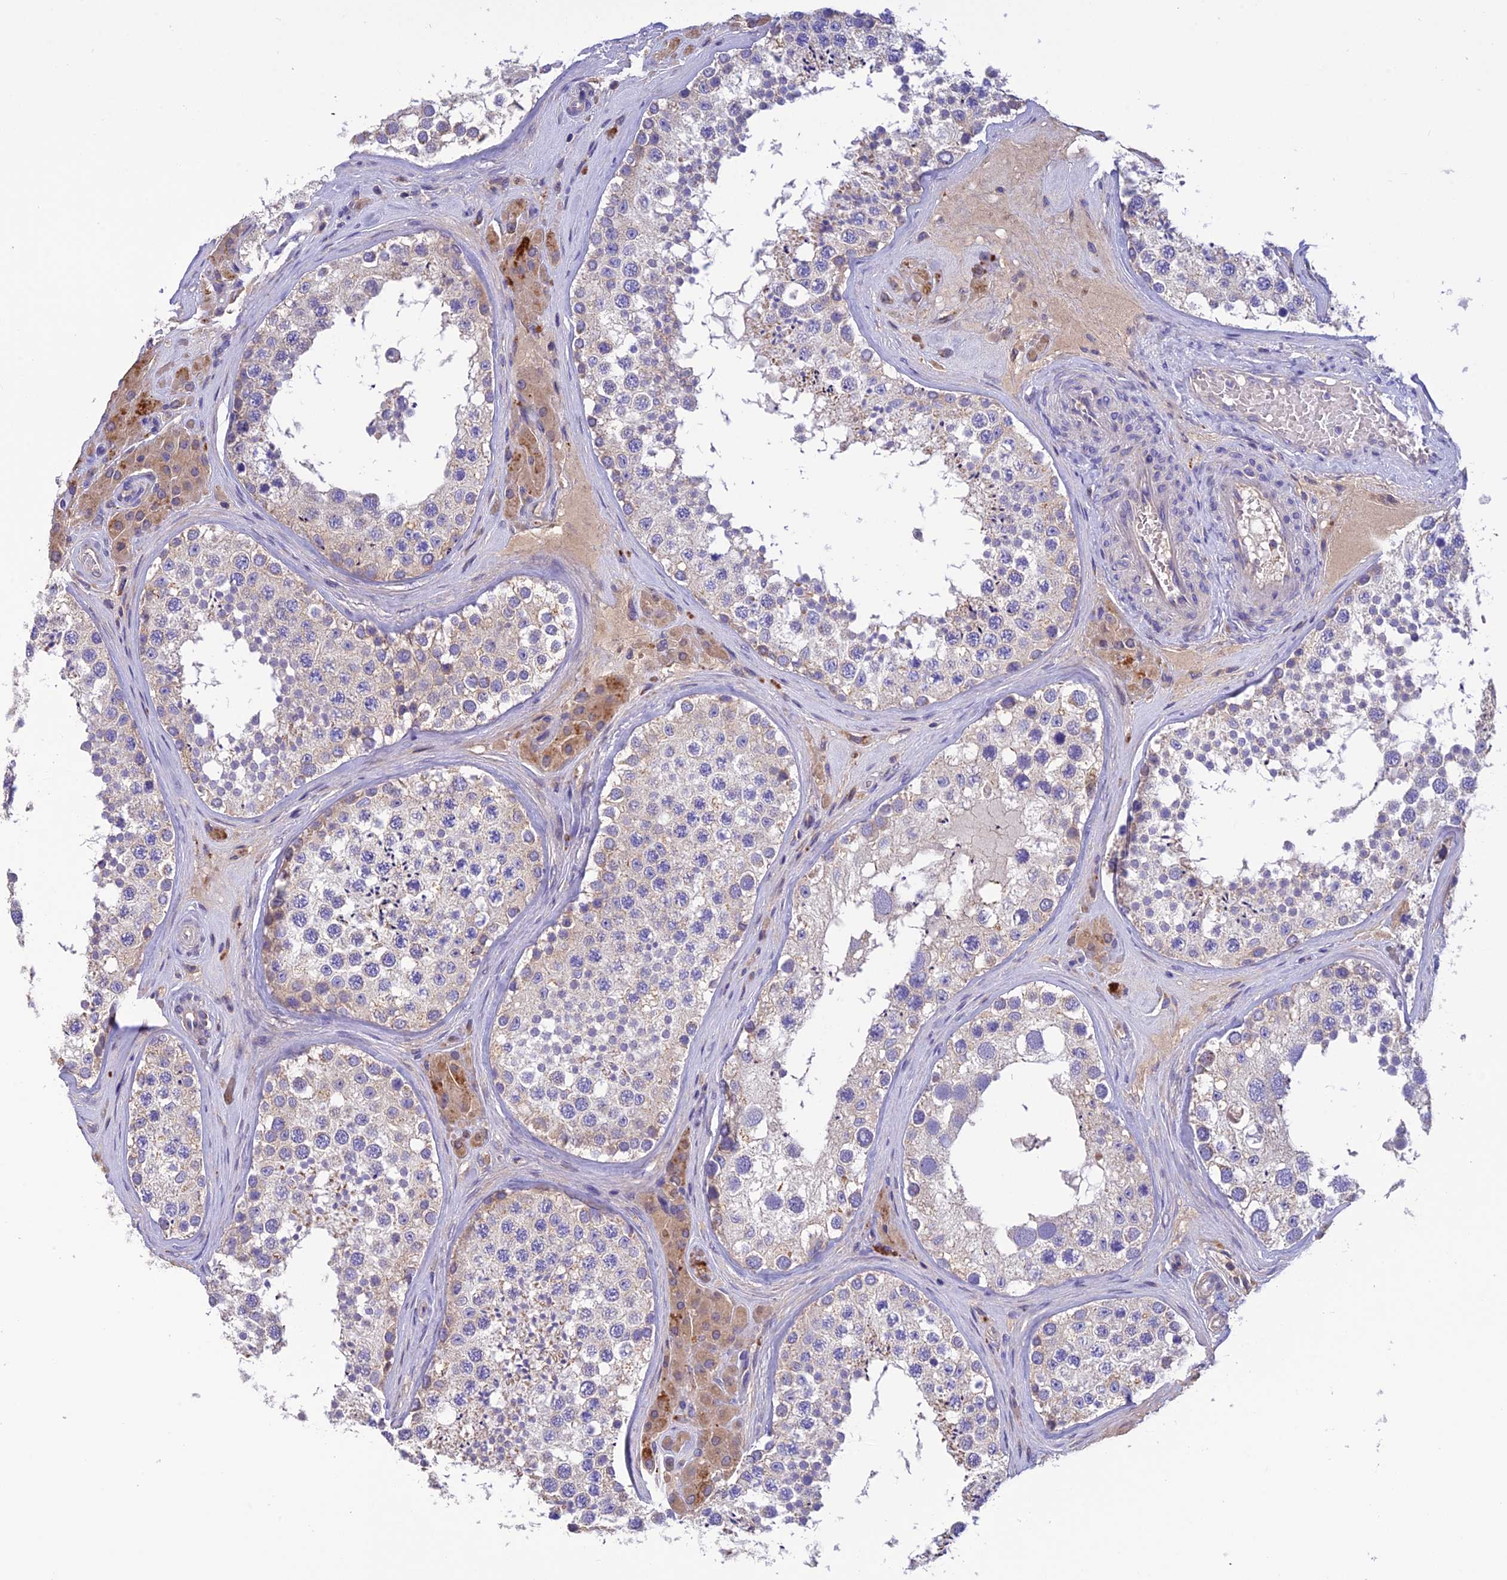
{"staining": {"intensity": "weak", "quantity": "<25%", "location": "cytoplasmic/membranous"}, "tissue": "testis", "cell_type": "Cells in seminiferous ducts", "image_type": "normal", "snomed": [{"axis": "morphology", "description": "Normal tissue, NOS"}, {"axis": "topography", "description": "Testis"}], "caption": "A high-resolution photomicrograph shows immunohistochemistry (IHC) staining of normal testis, which exhibits no significant expression in cells in seminiferous ducts. The staining was performed using DAB to visualize the protein expression in brown, while the nuclei were stained in blue with hematoxylin (Magnification: 20x).", "gene": "PZP", "patient": {"sex": "male", "age": 46}}